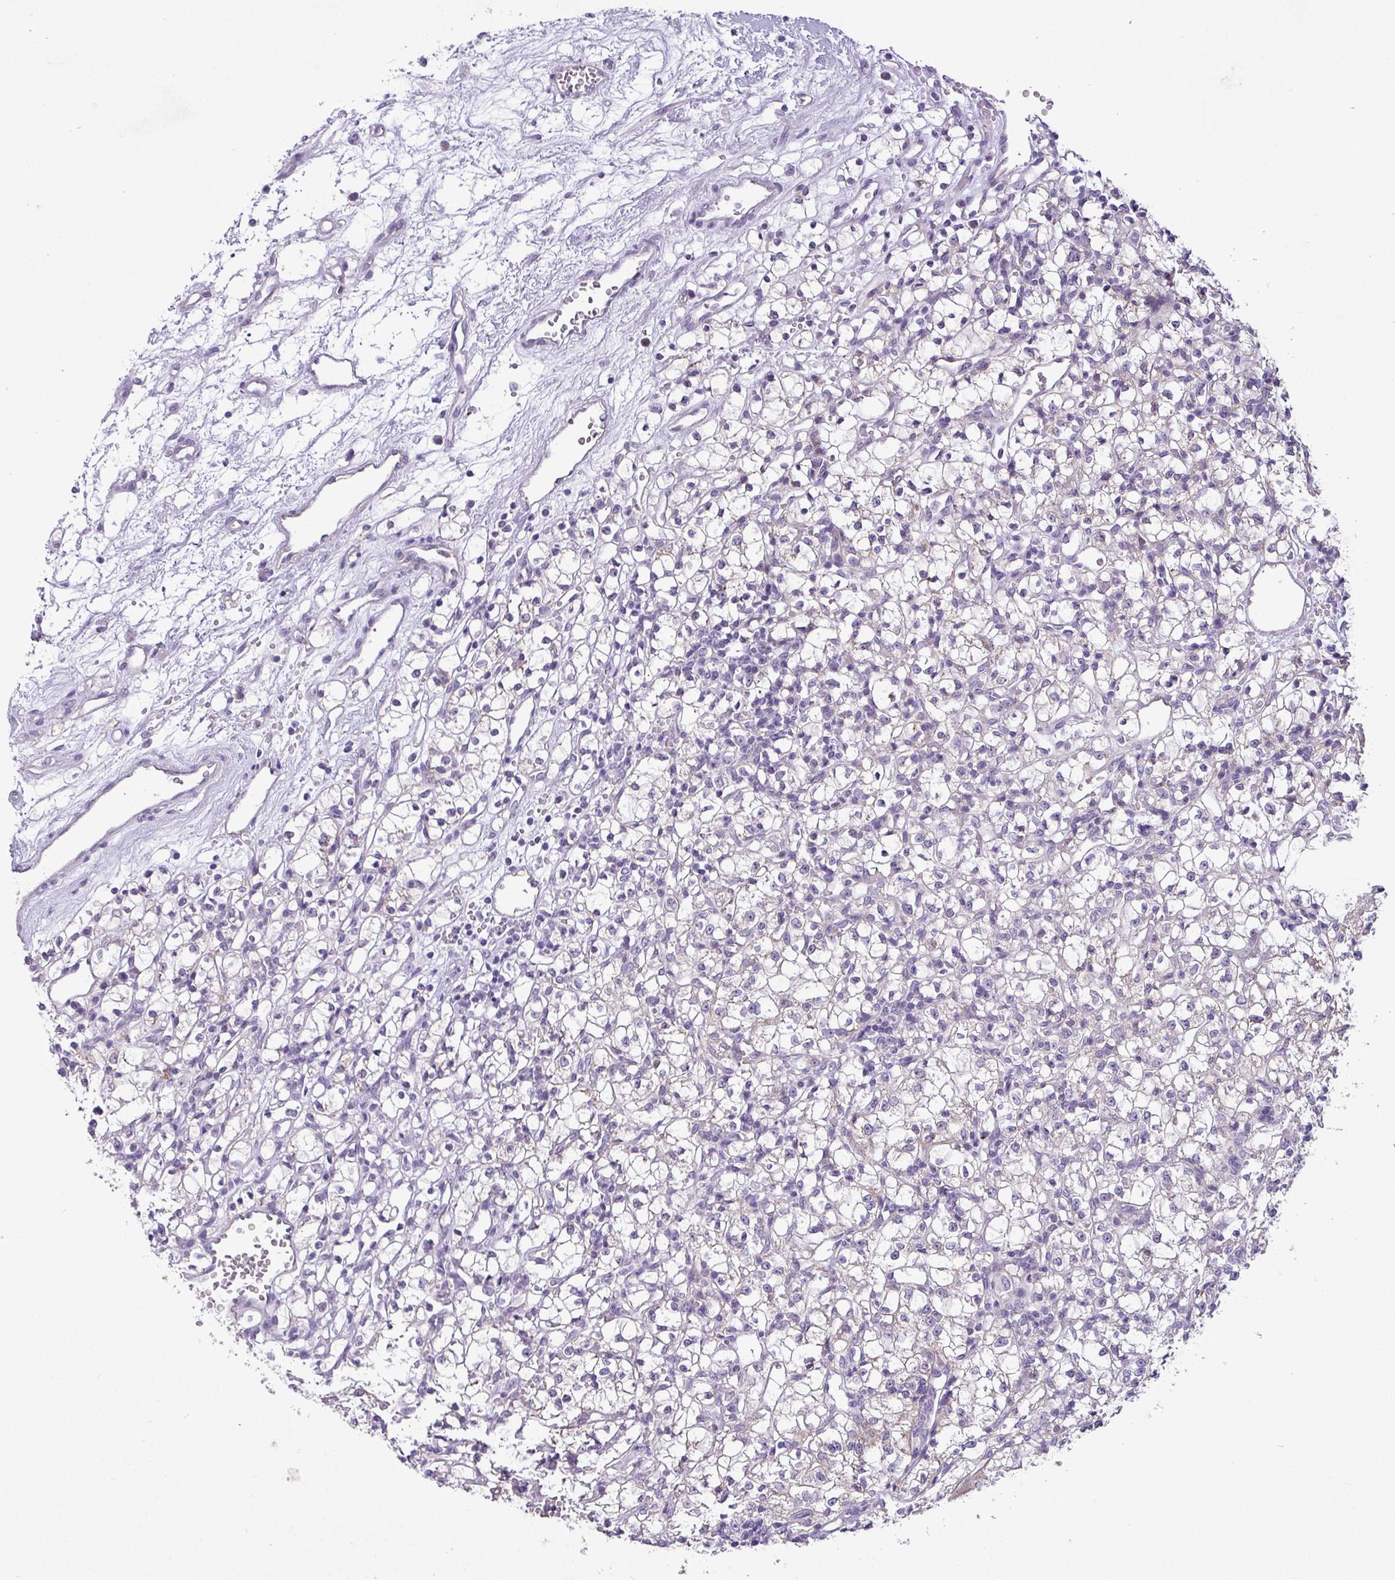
{"staining": {"intensity": "negative", "quantity": "none", "location": "none"}, "tissue": "renal cancer", "cell_type": "Tumor cells", "image_type": "cancer", "snomed": [{"axis": "morphology", "description": "Adenocarcinoma, NOS"}, {"axis": "topography", "description": "Kidney"}], "caption": "A photomicrograph of adenocarcinoma (renal) stained for a protein exhibits no brown staining in tumor cells.", "gene": "TMEM178B", "patient": {"sex": "female", "age": 59}}